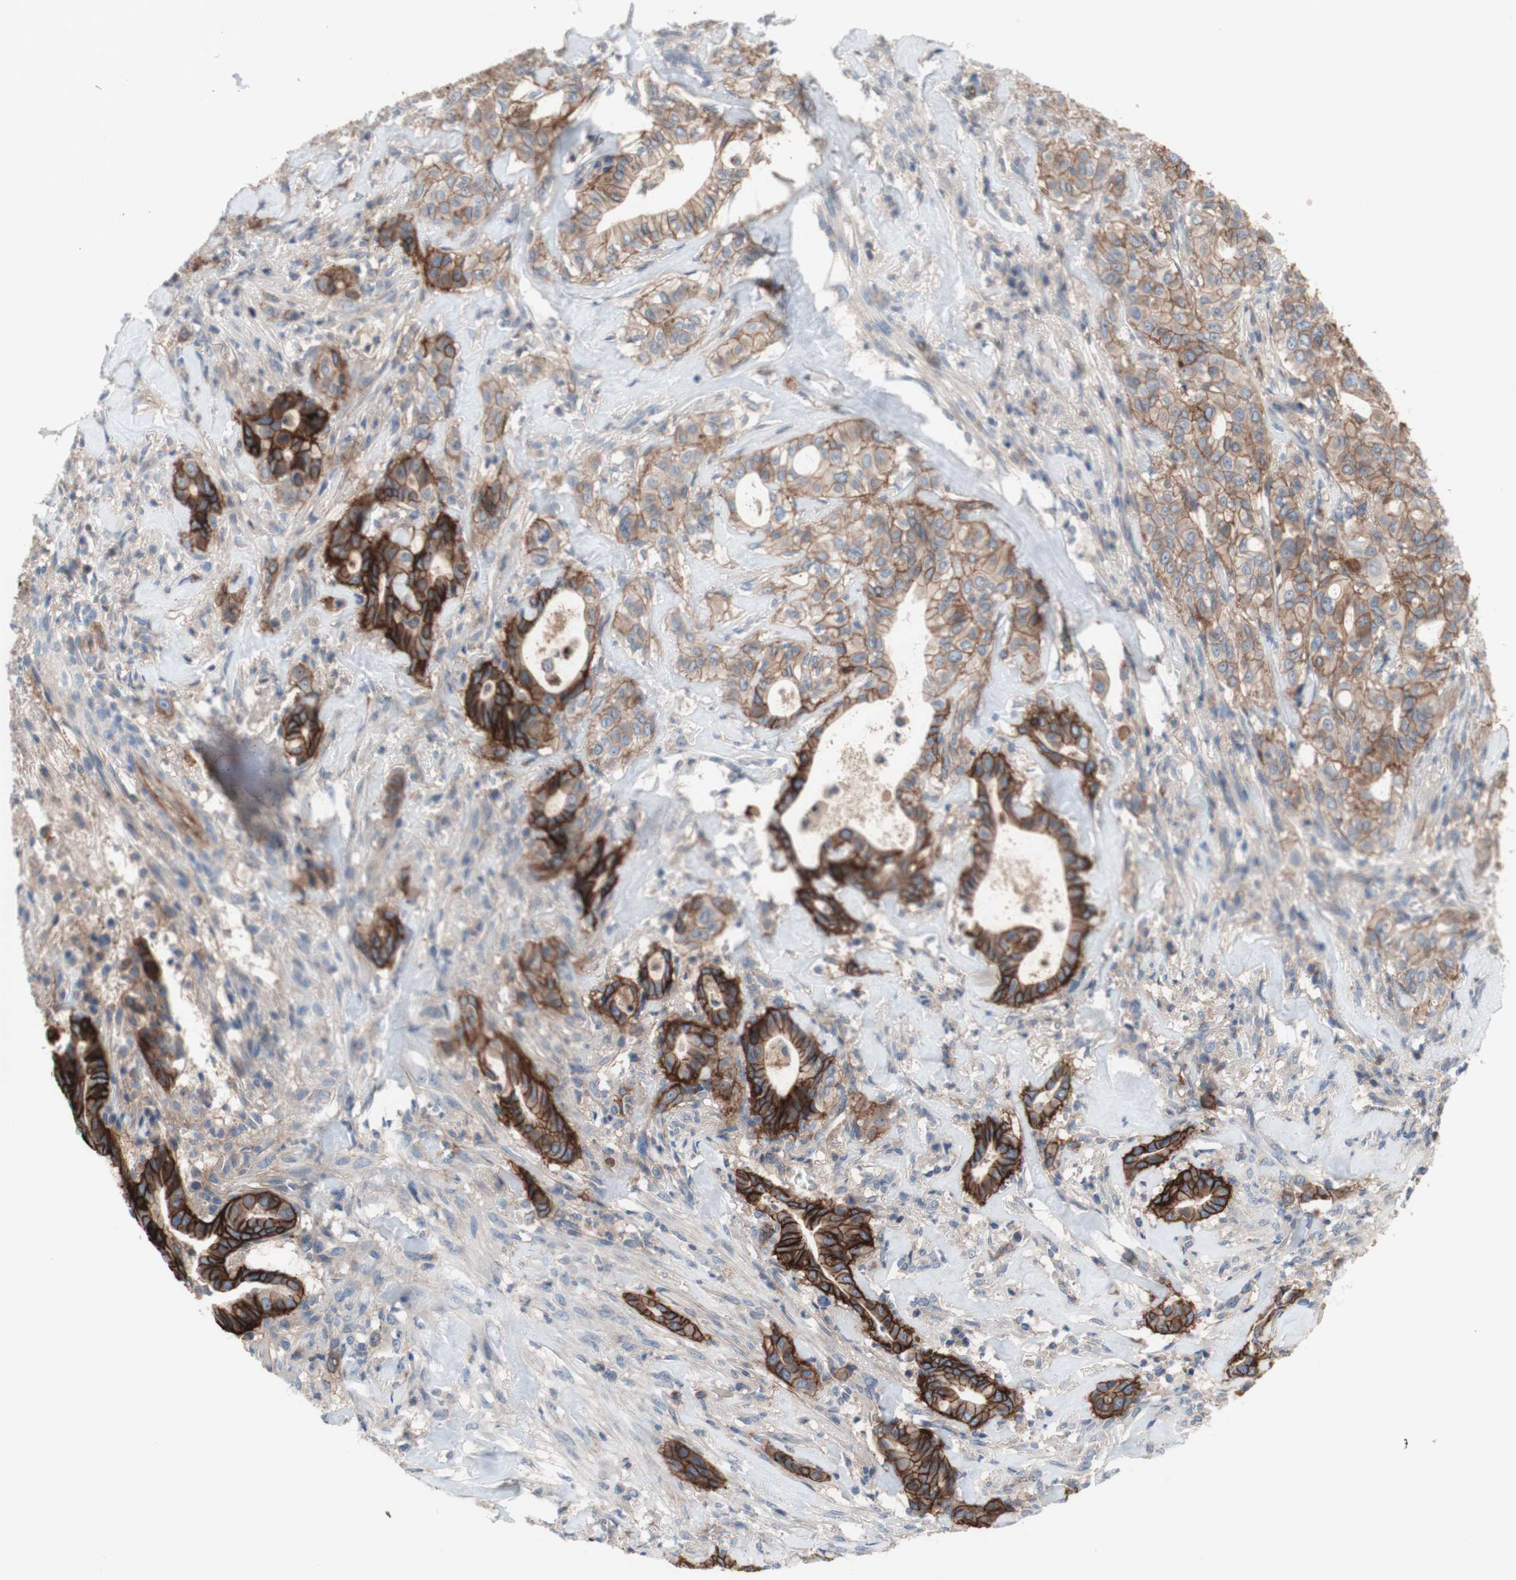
{"staining": {"intensity": "strong", "quantity": ">75%", "location": "cytoplasmic/membranous"}, "tissue": "liver cancer", "cell_type": "Tumor cells", "image_type": "cancer", "snomed": [{"axis": "morphology", "description": "Cholangiocarcinoma"}, {"axis": "topography", "description": "Liver"}], "caption": "Cholangiocarcinoma (liver) stained with immunohistochemistry (IHC) displays strong cytoplasmic/membranous positivity in approximately >75% of tumor cells.", "gene": "CD46", "patient": {"sex": "female", "age": 67}}